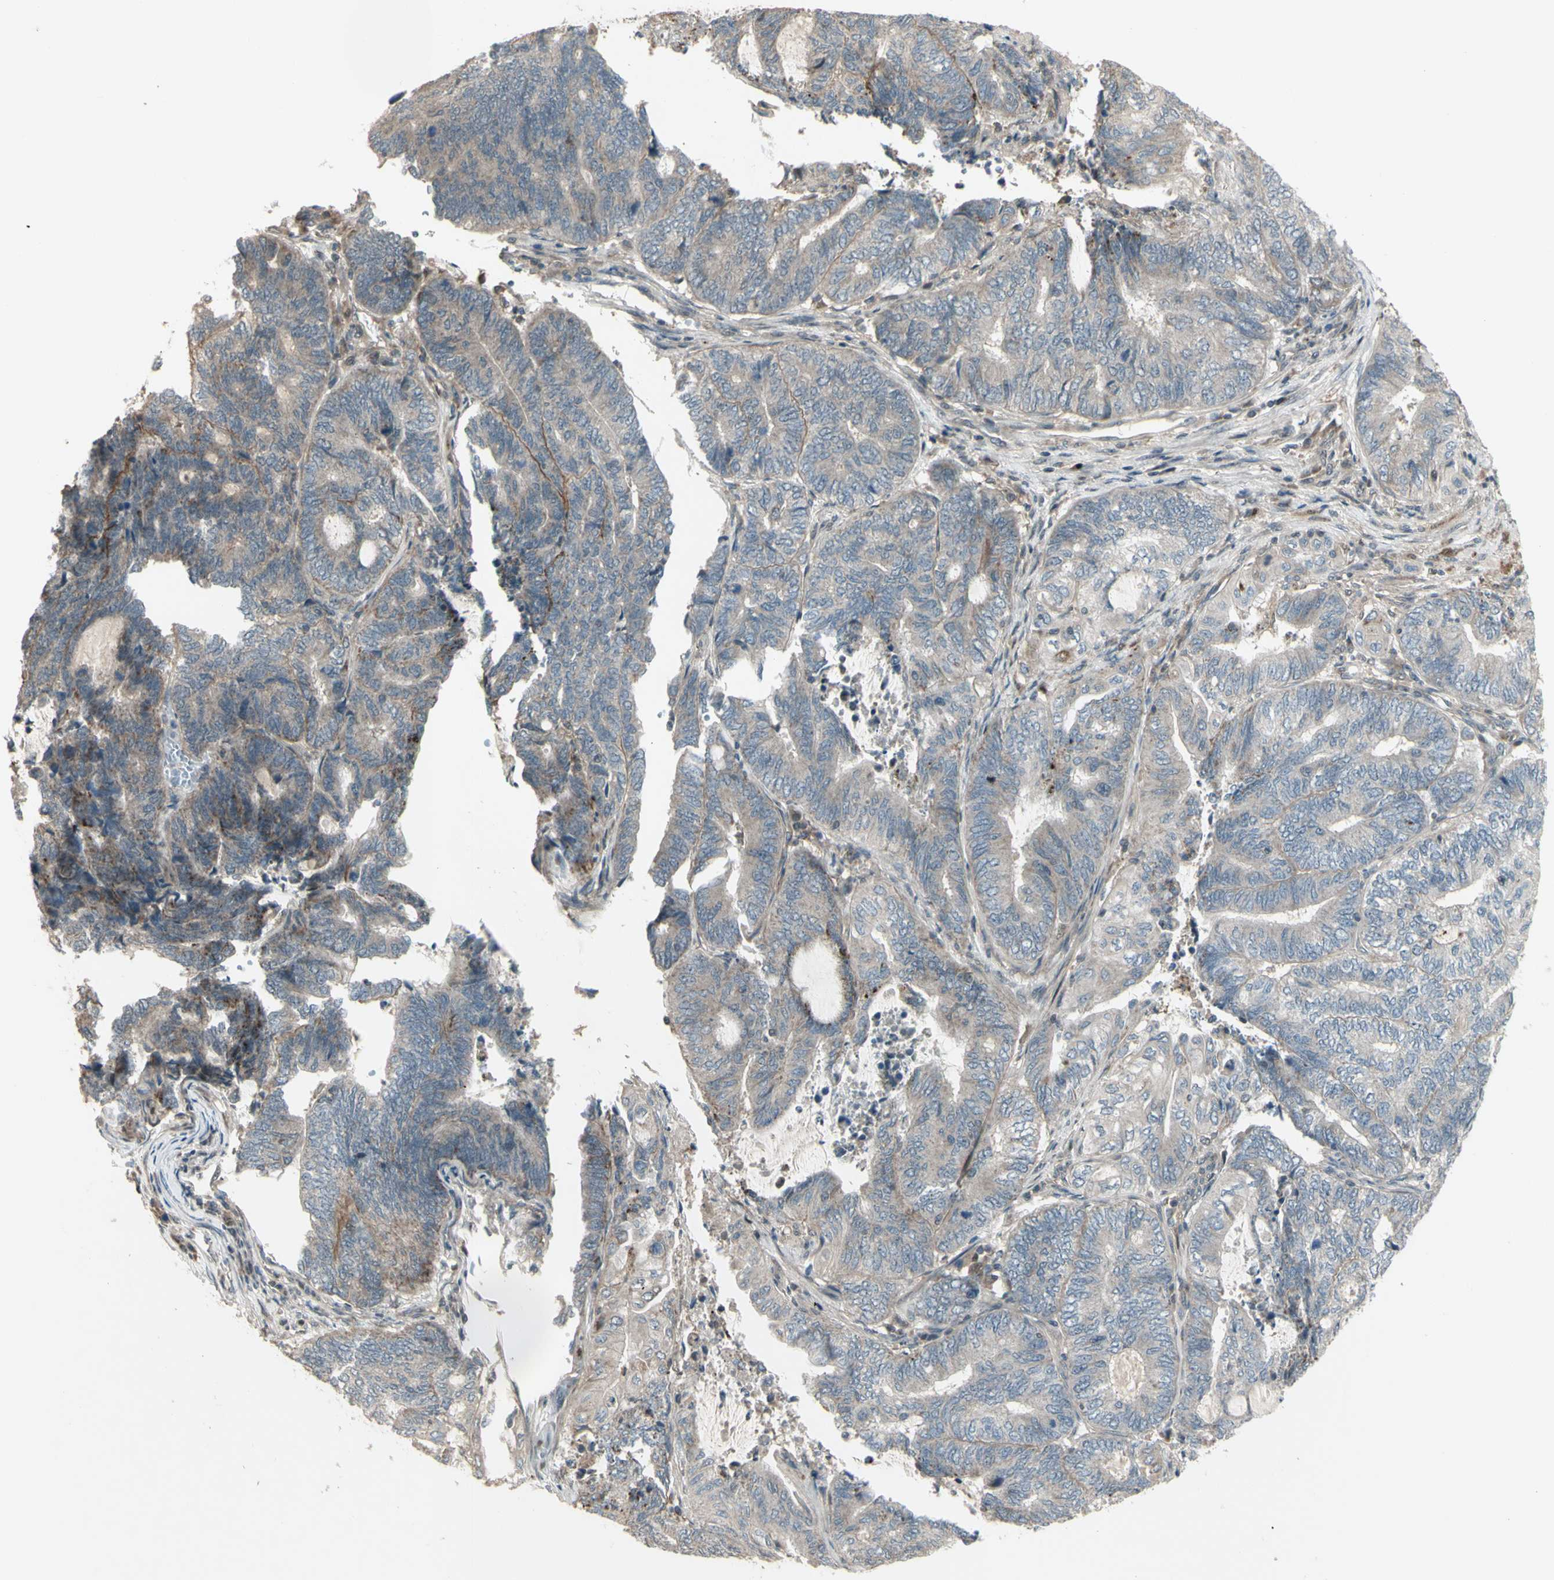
{"staining": {"intensity": "weak", "quantity": "25%-75%", "location": "cytoplasmic/membranous"}, "tissue": "endometrial cancer", "cell_type": "Tumor cells", "image_type": "cancer", "snomed": [{"axis": "morphology", "description": "Adenocarcinoma, NOS"}, {"axis": "topography", "description": "Uterus"}, {"axis": "topography", "description": "Endometrium"}], "caption": "Endometrial cancer stained with a protein marker displays weak staining in tumor cells.", "gene": "OSTM1", "patient": {"sex": "female", "age": 70}}